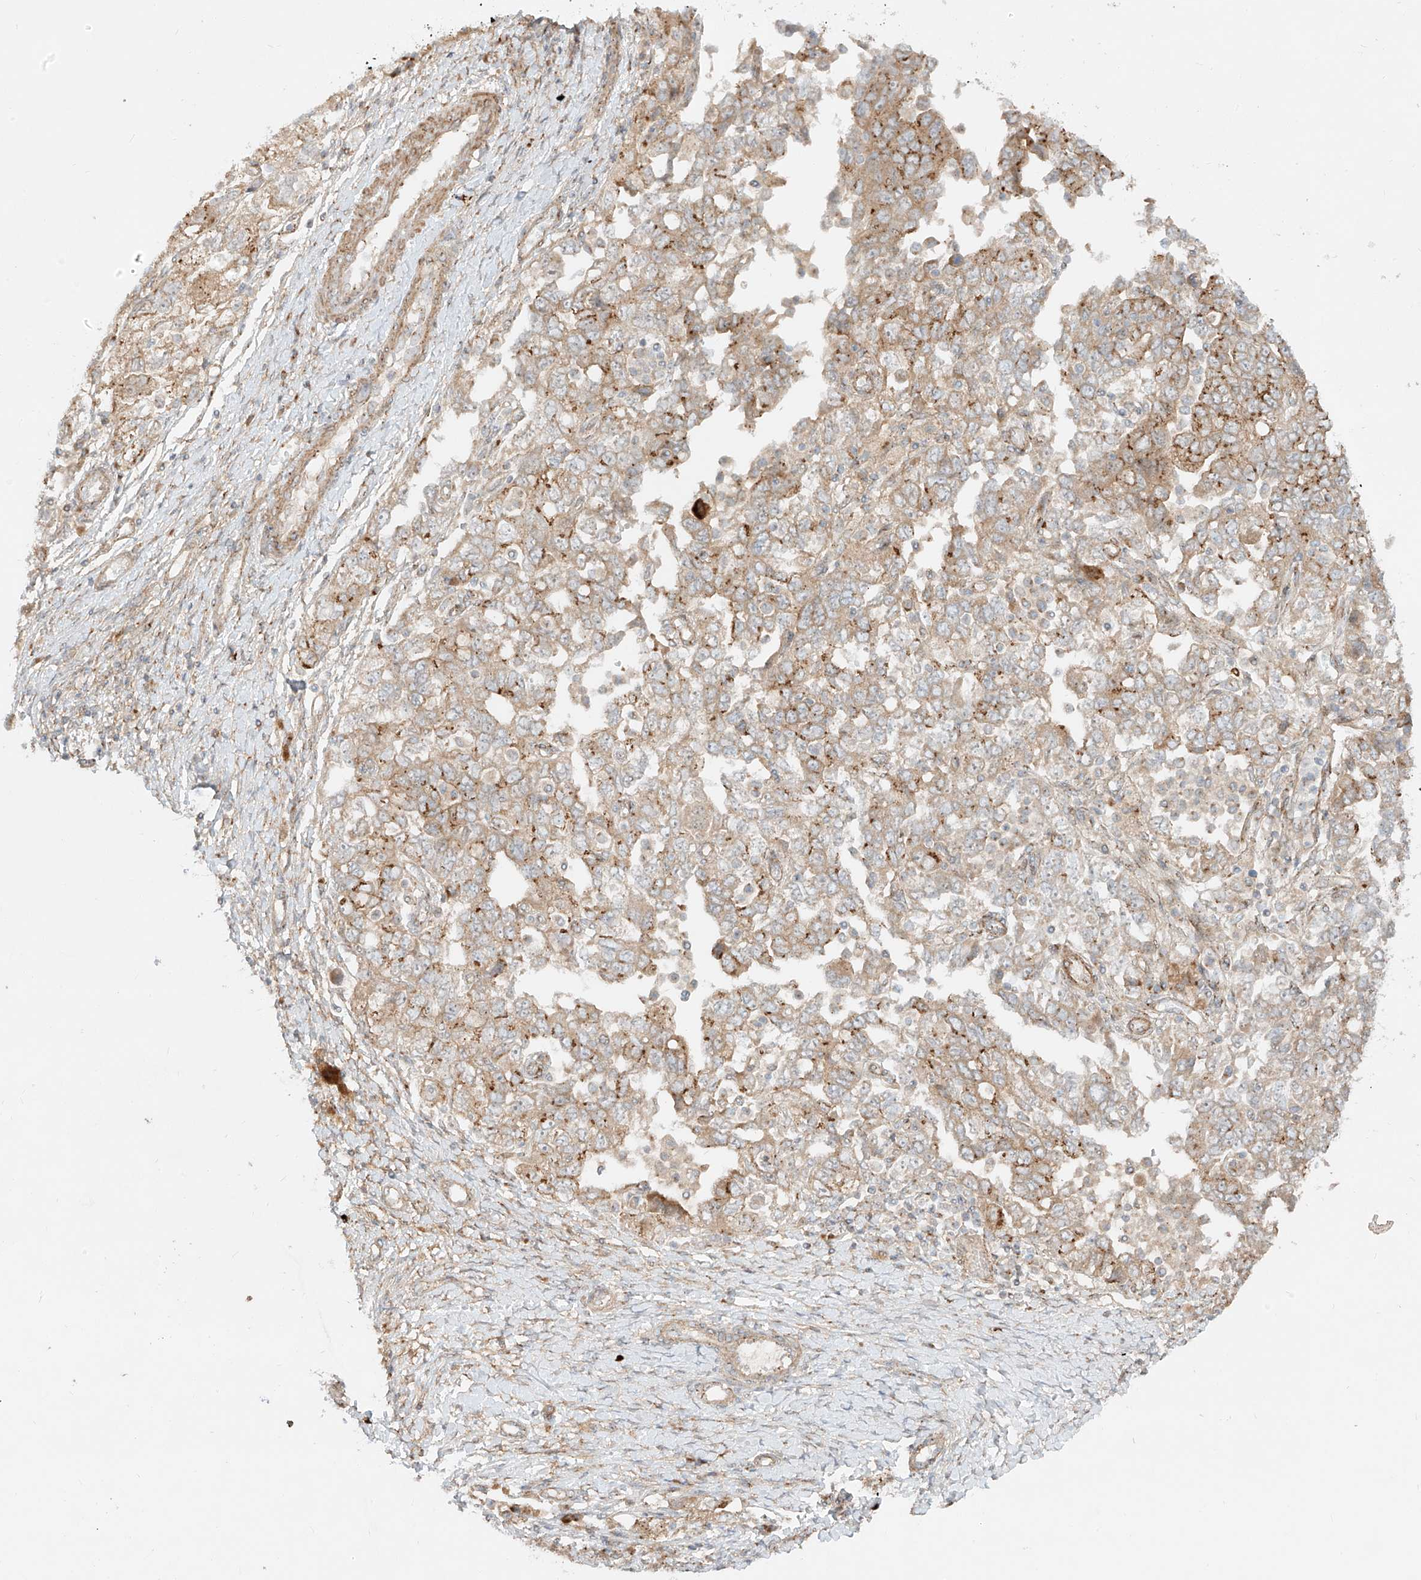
{"staining": {"intensity": "moderate", "quantity": "25%-75%", "location": "cytoplasmic/membranous"}, "tissue": "ovarian cancer", "cell_type": "Tumor cells", "image_type": "cancer", "snomed": [{"axis": "morphology", "description": "Carcinoma, NOS"}, {"axis": "morphology", "description": "Cystadenocarcinoma, serous, NOS"}, {"axis": "topography", "description": "Ovary"}], "caption": "The micrograph displays staining of ovarian carcinoma, revealing moderate cytoplasmic/membranous protein expression (brown color) within tumor cells.", "gene": "ZNF287", "patient": {"sex": "female", "age": 69}}